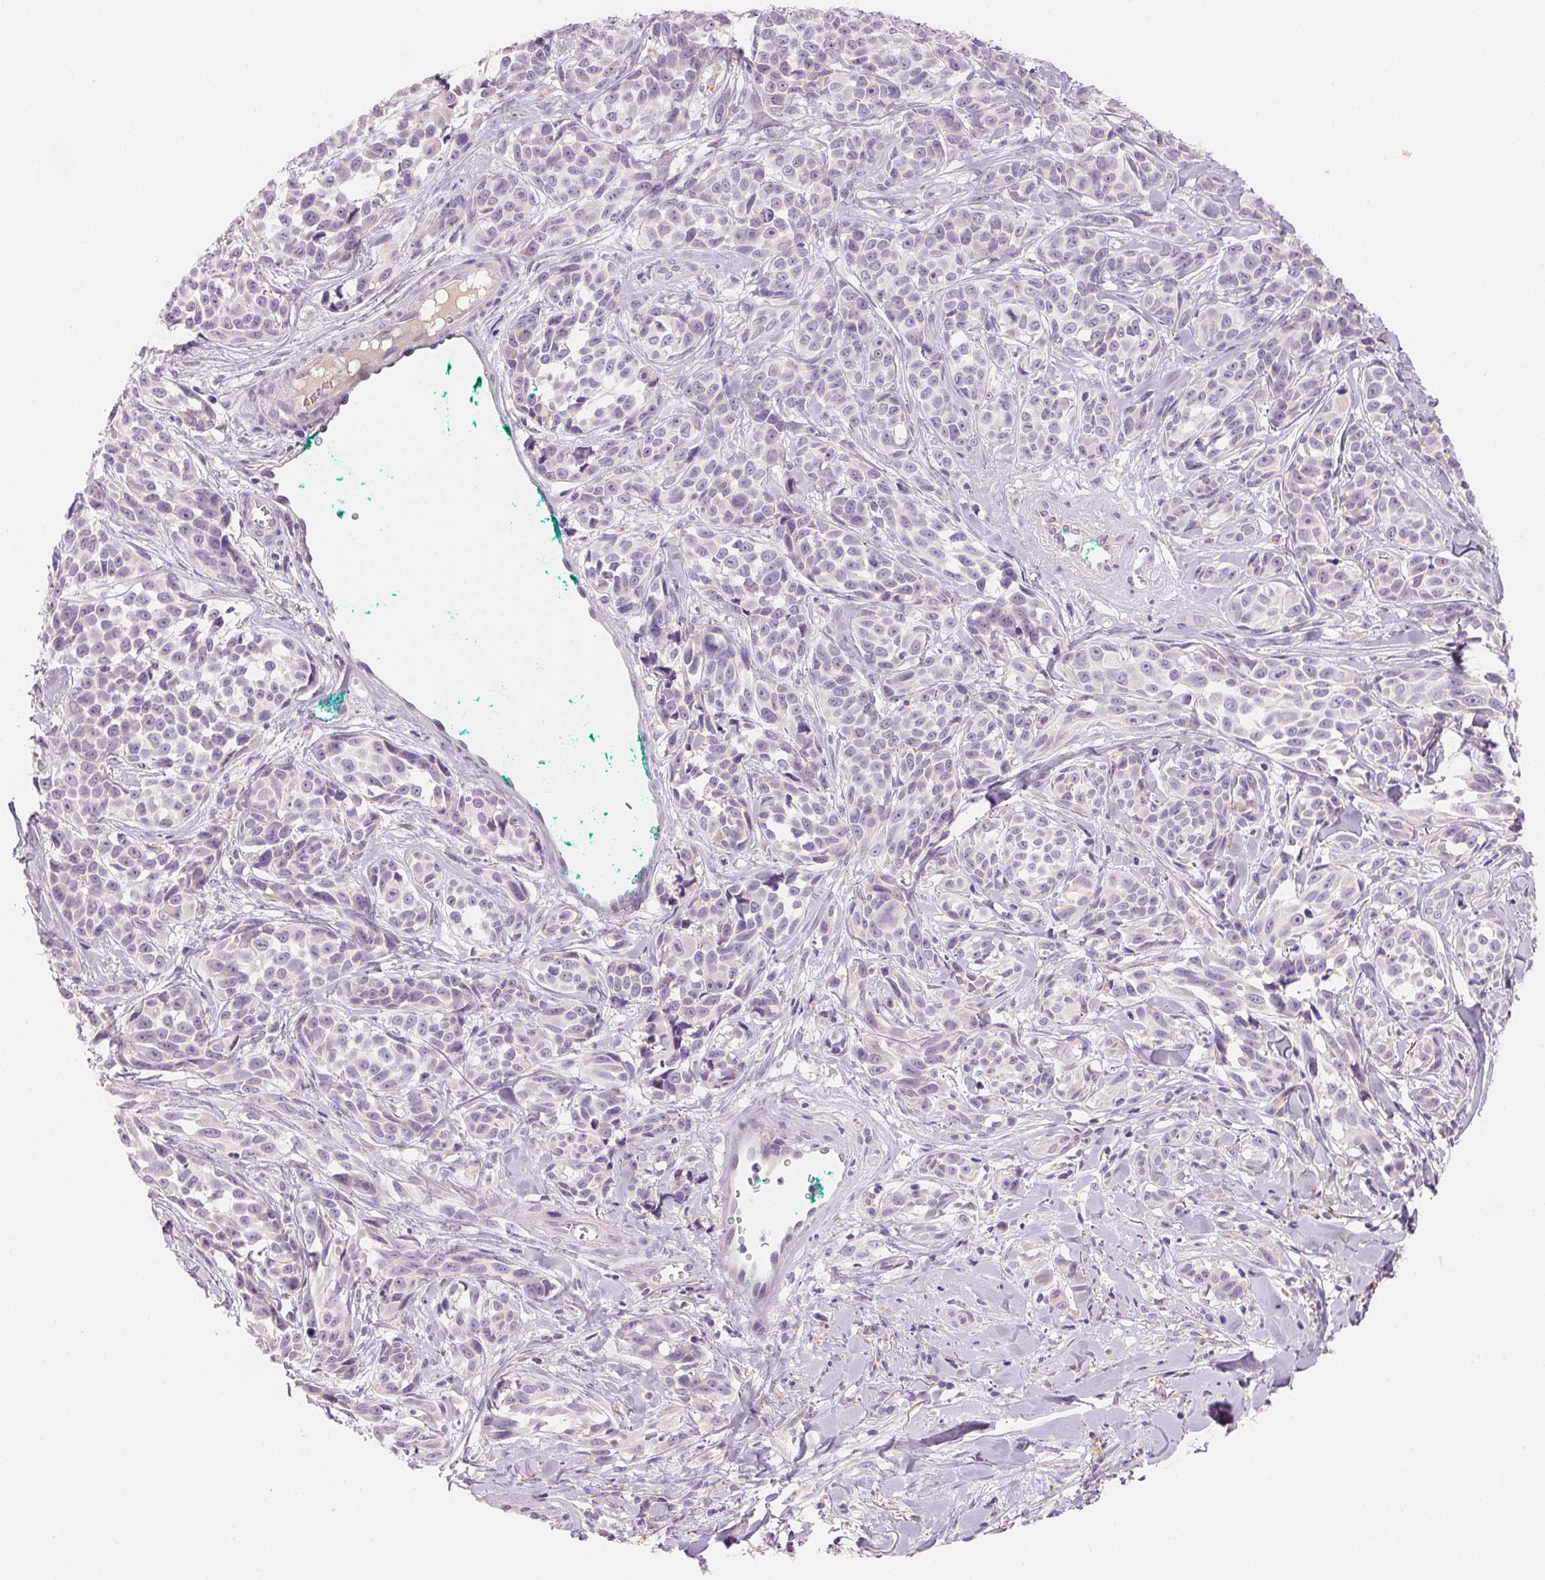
{"staining": {"intensity": "negative", "quantity": "none", "location": "none"}, "tissue": "melanoma", "cell_type": "Tumor cells", "image_type": "cancer", "snomed": [{"axis": "morphology", "description": "Malignant melanoma, NOS"}, {"axis": "topography", "description": "Skin"}], "caption": "There is no significant expression in tumor cells of melanoma. (DAB (3,3'-diaminobenzidine) immunohistochemistry with hematoxylin counter stain).", "gene": "CYP11B1", "patient": {"sex": "female", "age": 88}}